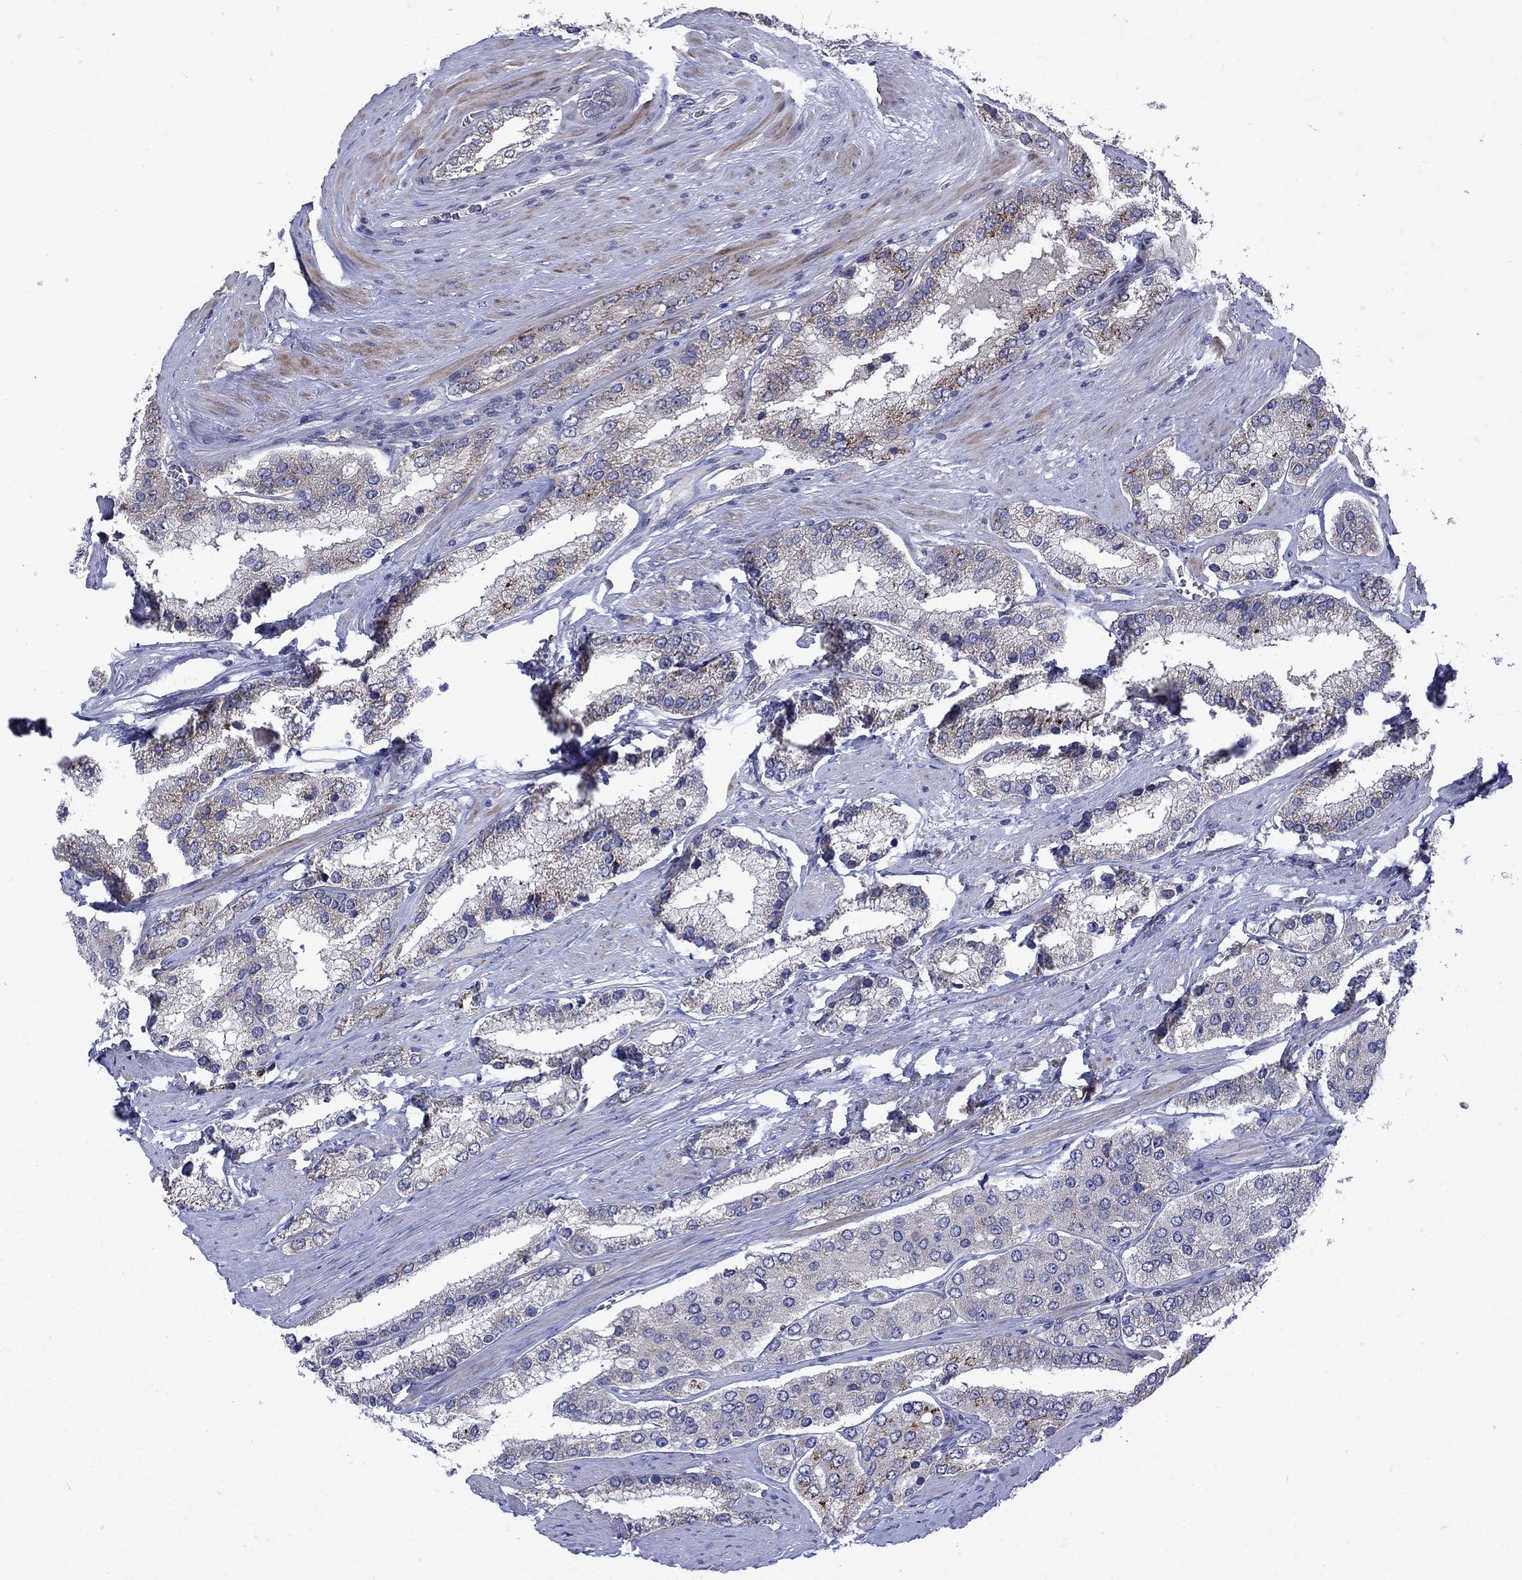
{"staining": {"intensity": "strong", "quantity": "<25%", "location": "cytoplasmic/membranous"}, "tissue": "prostate cancer", "cell_type": "Tumor cells", "image_type": "cancer", "snomed": [{"axis": "morphology", "description": "Adenocarcinoma, Low grade"}, {"axis": "topography", "description": "Prostate"}], "caption": "A brown stain labels strong cytoplasmic/membranous staining of a protein in human adenocarcinoma (low-grade) (prostate) tumor cells.", "gene": "FAM3B", "patient": {"sex": "male", "age": 69}}